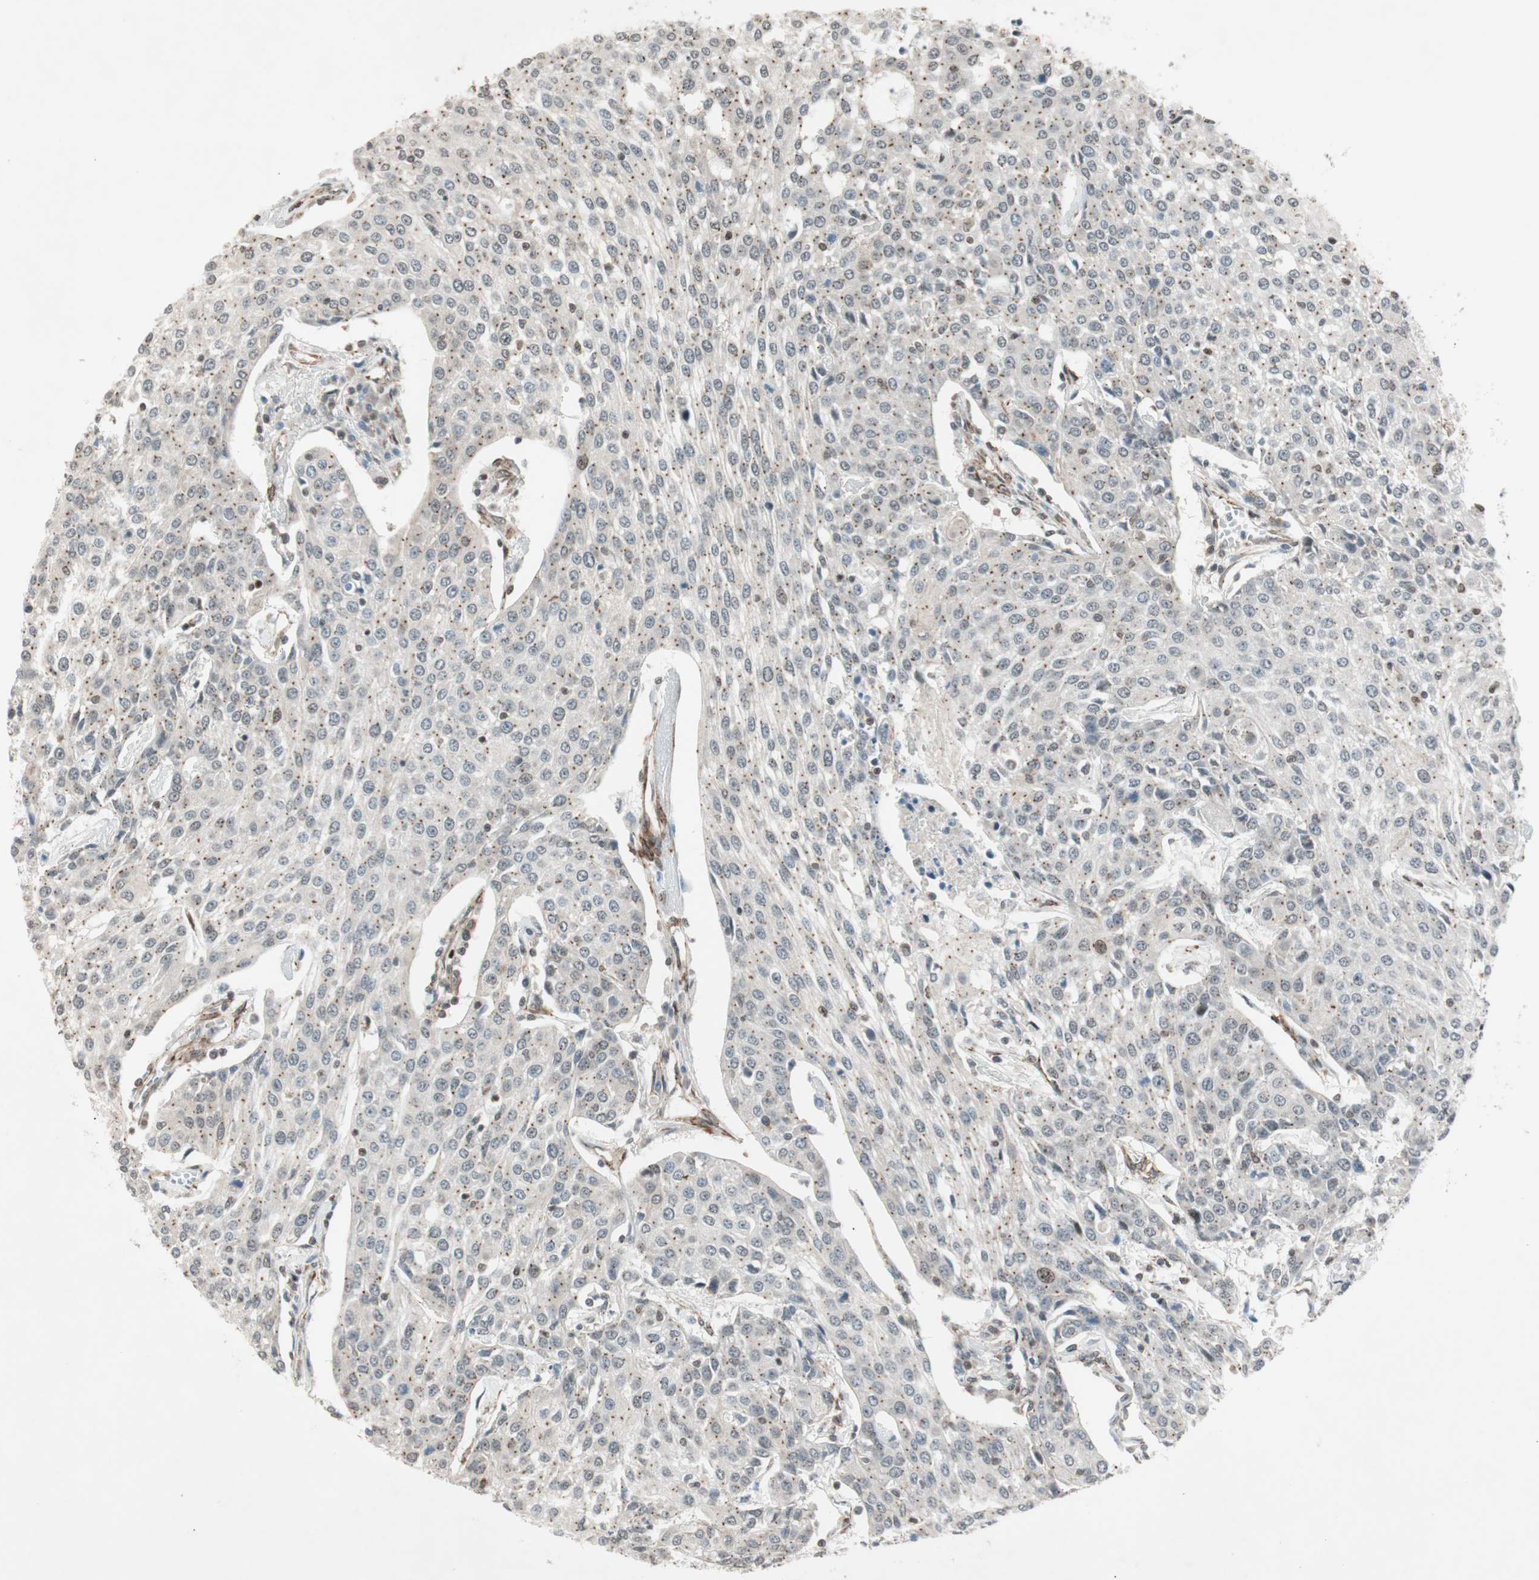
{"staining": {"intensity": "moderate", "quantity": "25%-75%", "location": "cytoplasmic/membranous"}, "tissue": "urothelial cancer", "cell_type": "Tumor cells", "image_type": "cancer", "snomed": [{"axis": "morphology", "description": "Urothelial carcinoma, High grade"}, {"axis": "topography", "description": "Urinary bladder"}], "caption": "Tumor cells demonstrate medium levels of moderate cytoplasmic/membranous positivity in about 25%-75% of cells in high-grade urothelial carcinoma.", "gene": "CDK19", "patient": {"sex": "female", "age": 85}}